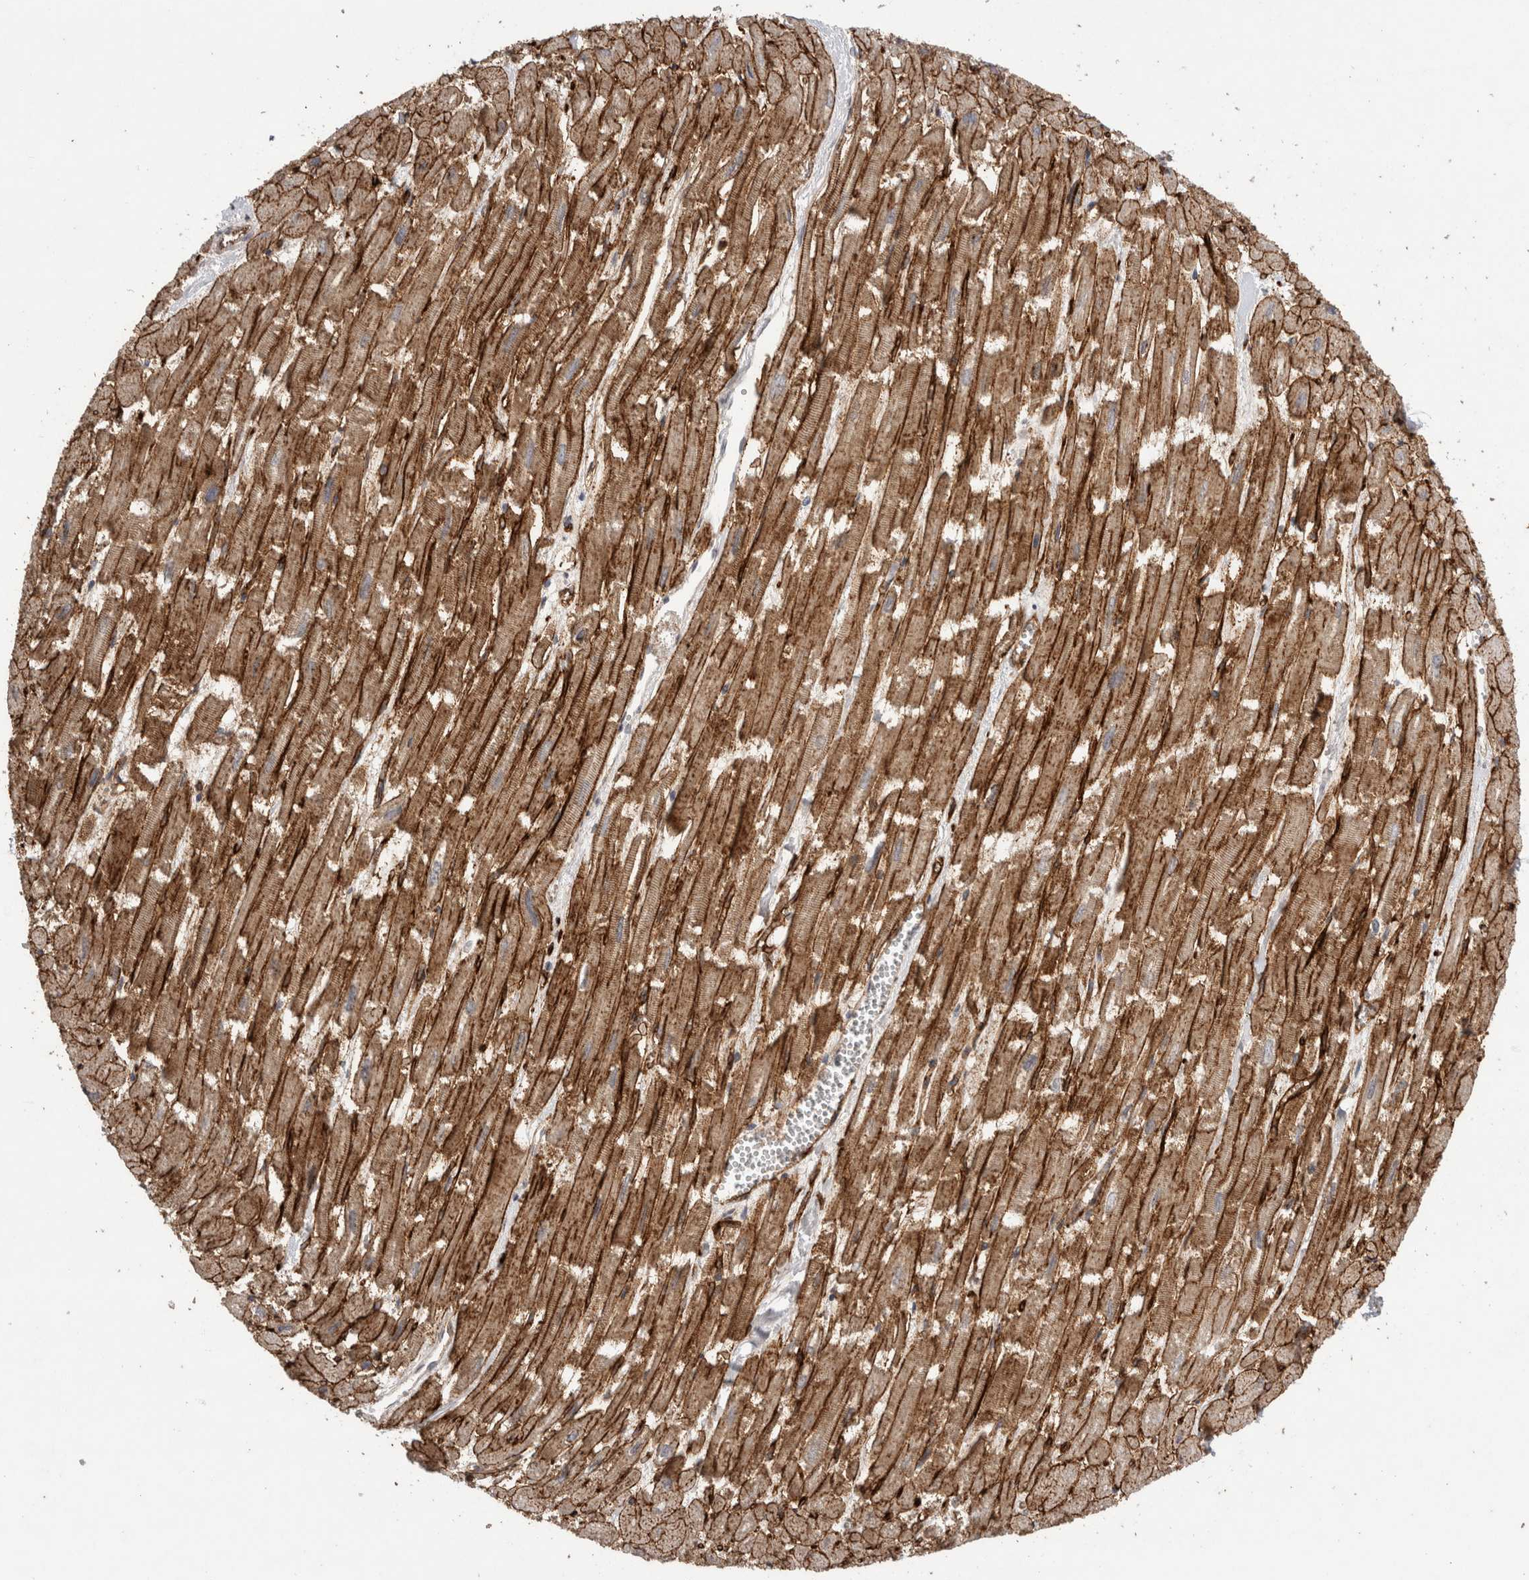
{"staining": {"intensity": "moderate", "quantity": ">75%", "location": "cytoplasmic/membranous"}, "tissue": "heart muscle", "cell_type": "Cardiomyocytes", "image_type": "normal", "snomed": [{"axis": "morphology", "description": "Normal tissue, NOS"}, {"axis": "topography", "description": "Heart"}], "caption": "Immunohistochemistry (IHC) staining of unremarkable heart muscle, which exhibits medium levels of moderate cytoplasmic/membranous positivity in approximately >75% of cardiomyocytes indicating moderate cytoplasmic/membranous protein expression. The staining was performed using DAB (3,3'-diaminobenzidine) (brown) for protein detection and nuclei were counterstained in hematoxylin (blue).", "gene": "CDH13", "patient": {"sex": "male", "age": 54}}